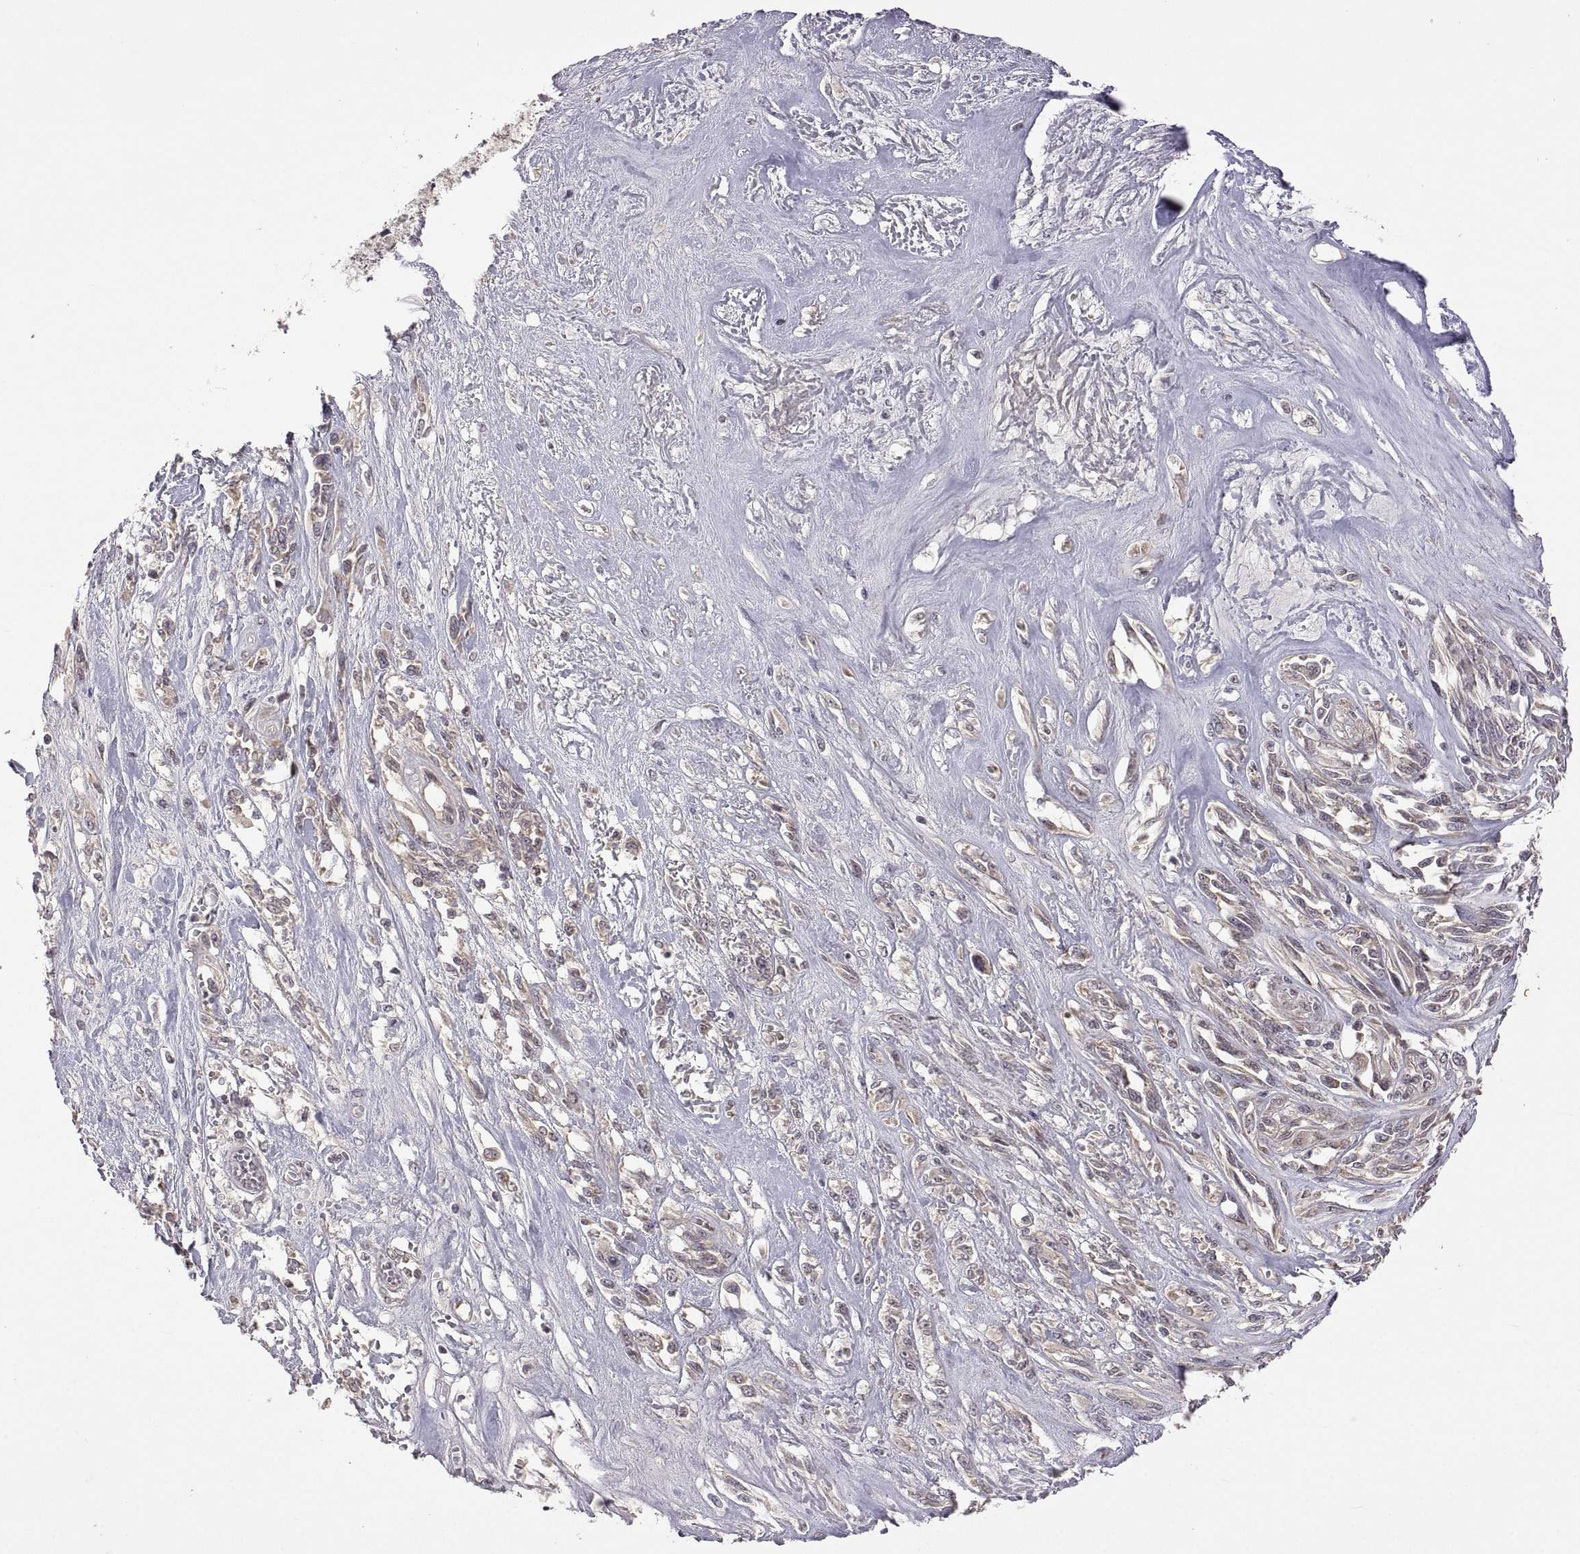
{"staining": {"intensity": "negative", "quantity": "none", "location": "none"}, "tissue": "melanoma", "cell_type": "Tumor cells", "image_type": "cancer", "snomed": [{"axis": "morphology", "description": "Malignant melanoma, NOS"}, {"axis": "topography", "description": "Skin"}], "caption": "This photomicrograph is of melanoma stained with IHC to label a protein in brown with the nuclei are counter-stained blue. There is no staining in tumor cells. (Stains: DAB (3,3'-diaminobenzidine) IHC with hematoxylin counter stain, Microscopy: brightfield microscopy at high magnification).", "gene": "LAMA1", "patient": {"sex": "female", "age": 91}}